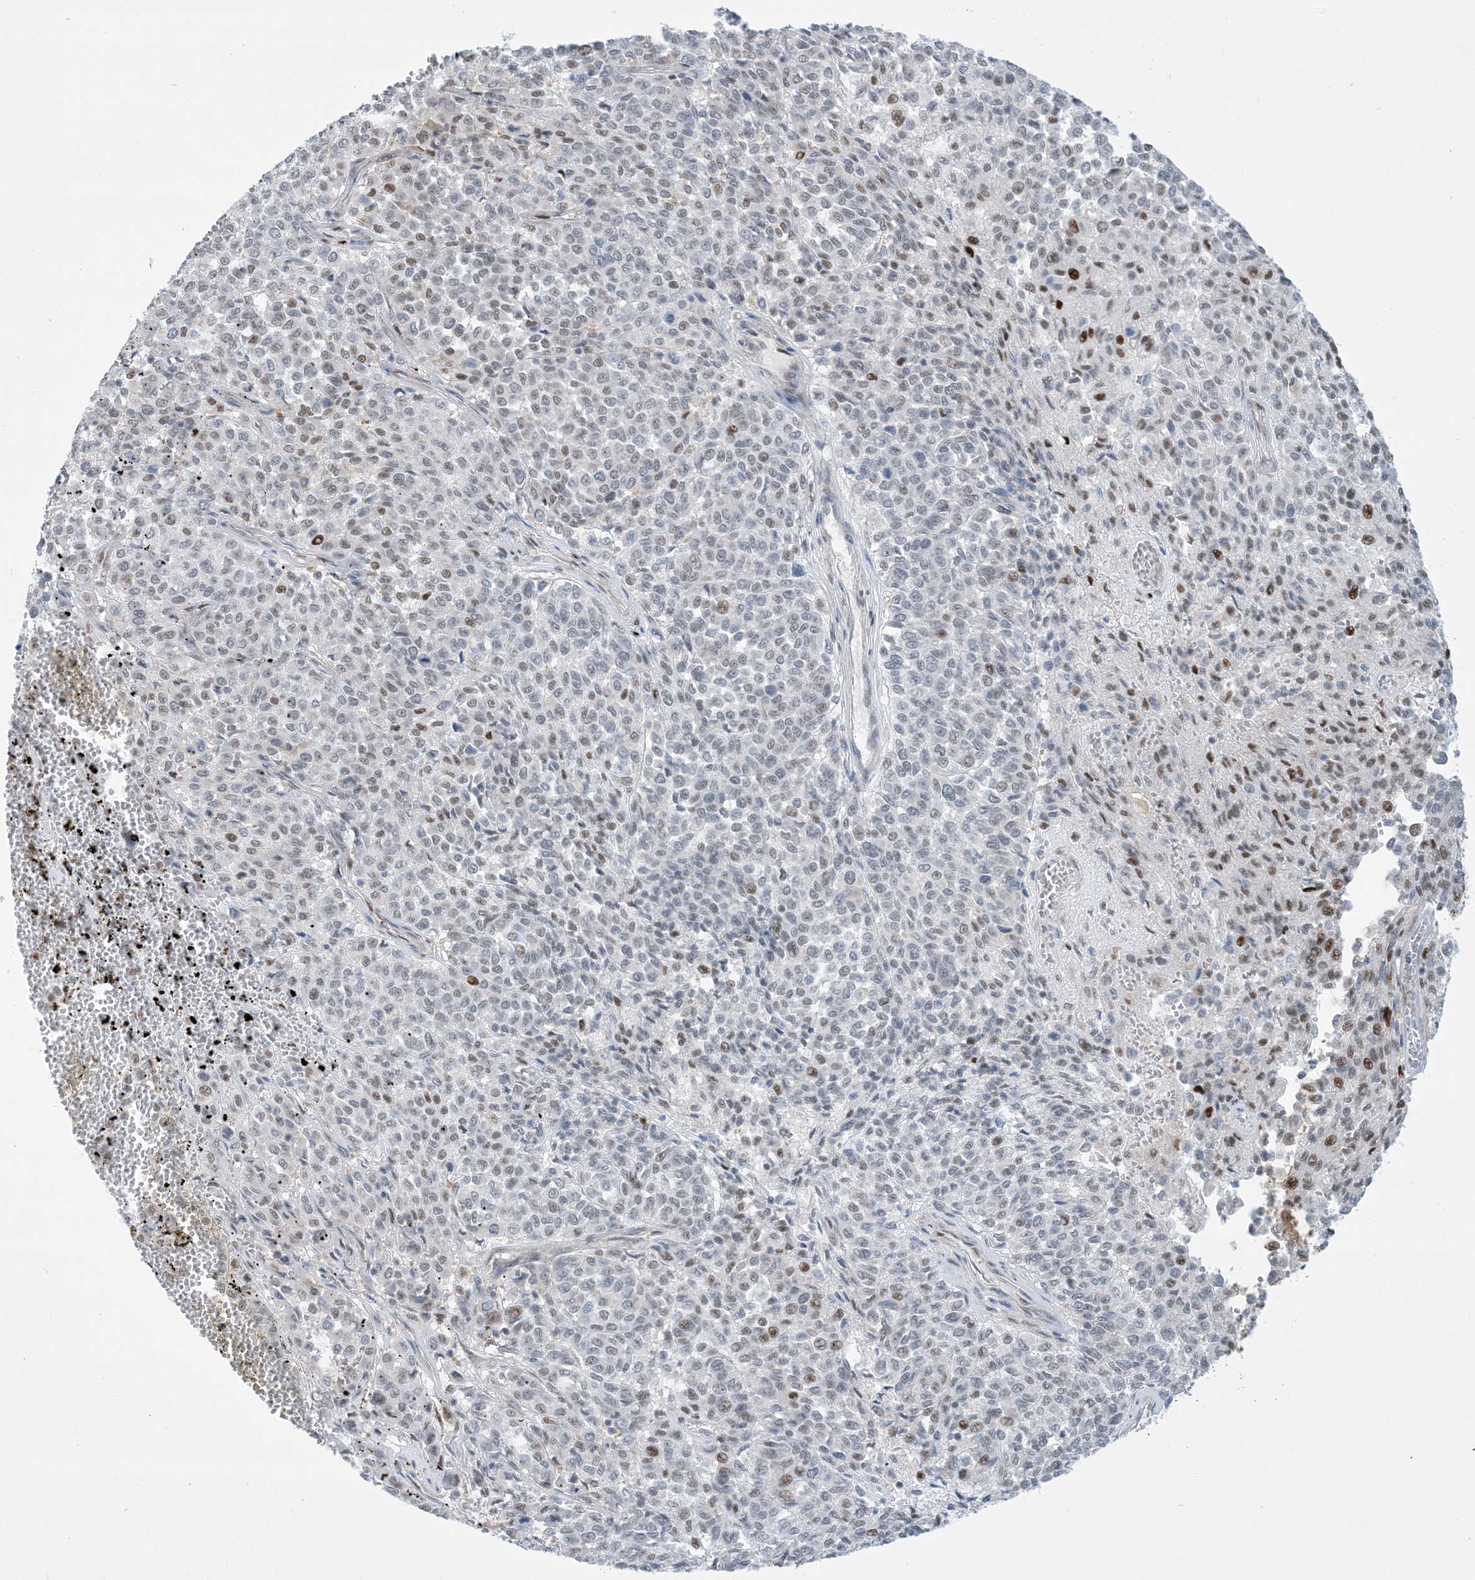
{"staining": {"intensity": "negative", "quantity": "none", "location": "none"}, "tissue": "melanoma", "cell_type": "Tumor cells", "image_type": "cancer", "snomed": [{"axis": "morphology", "description": "Malignant melanoma, Metastatic site"}, {"axis": "topography", "description": "Pancreas"}], "caption": "This is a photomicrograph of immunohistochemistry (IHC) staining of malignant melanoma (metastatic site), which shows no positivity in tumor cells.", "gene": "TFPT", "patient": {"sex": "female", "age": 30}}